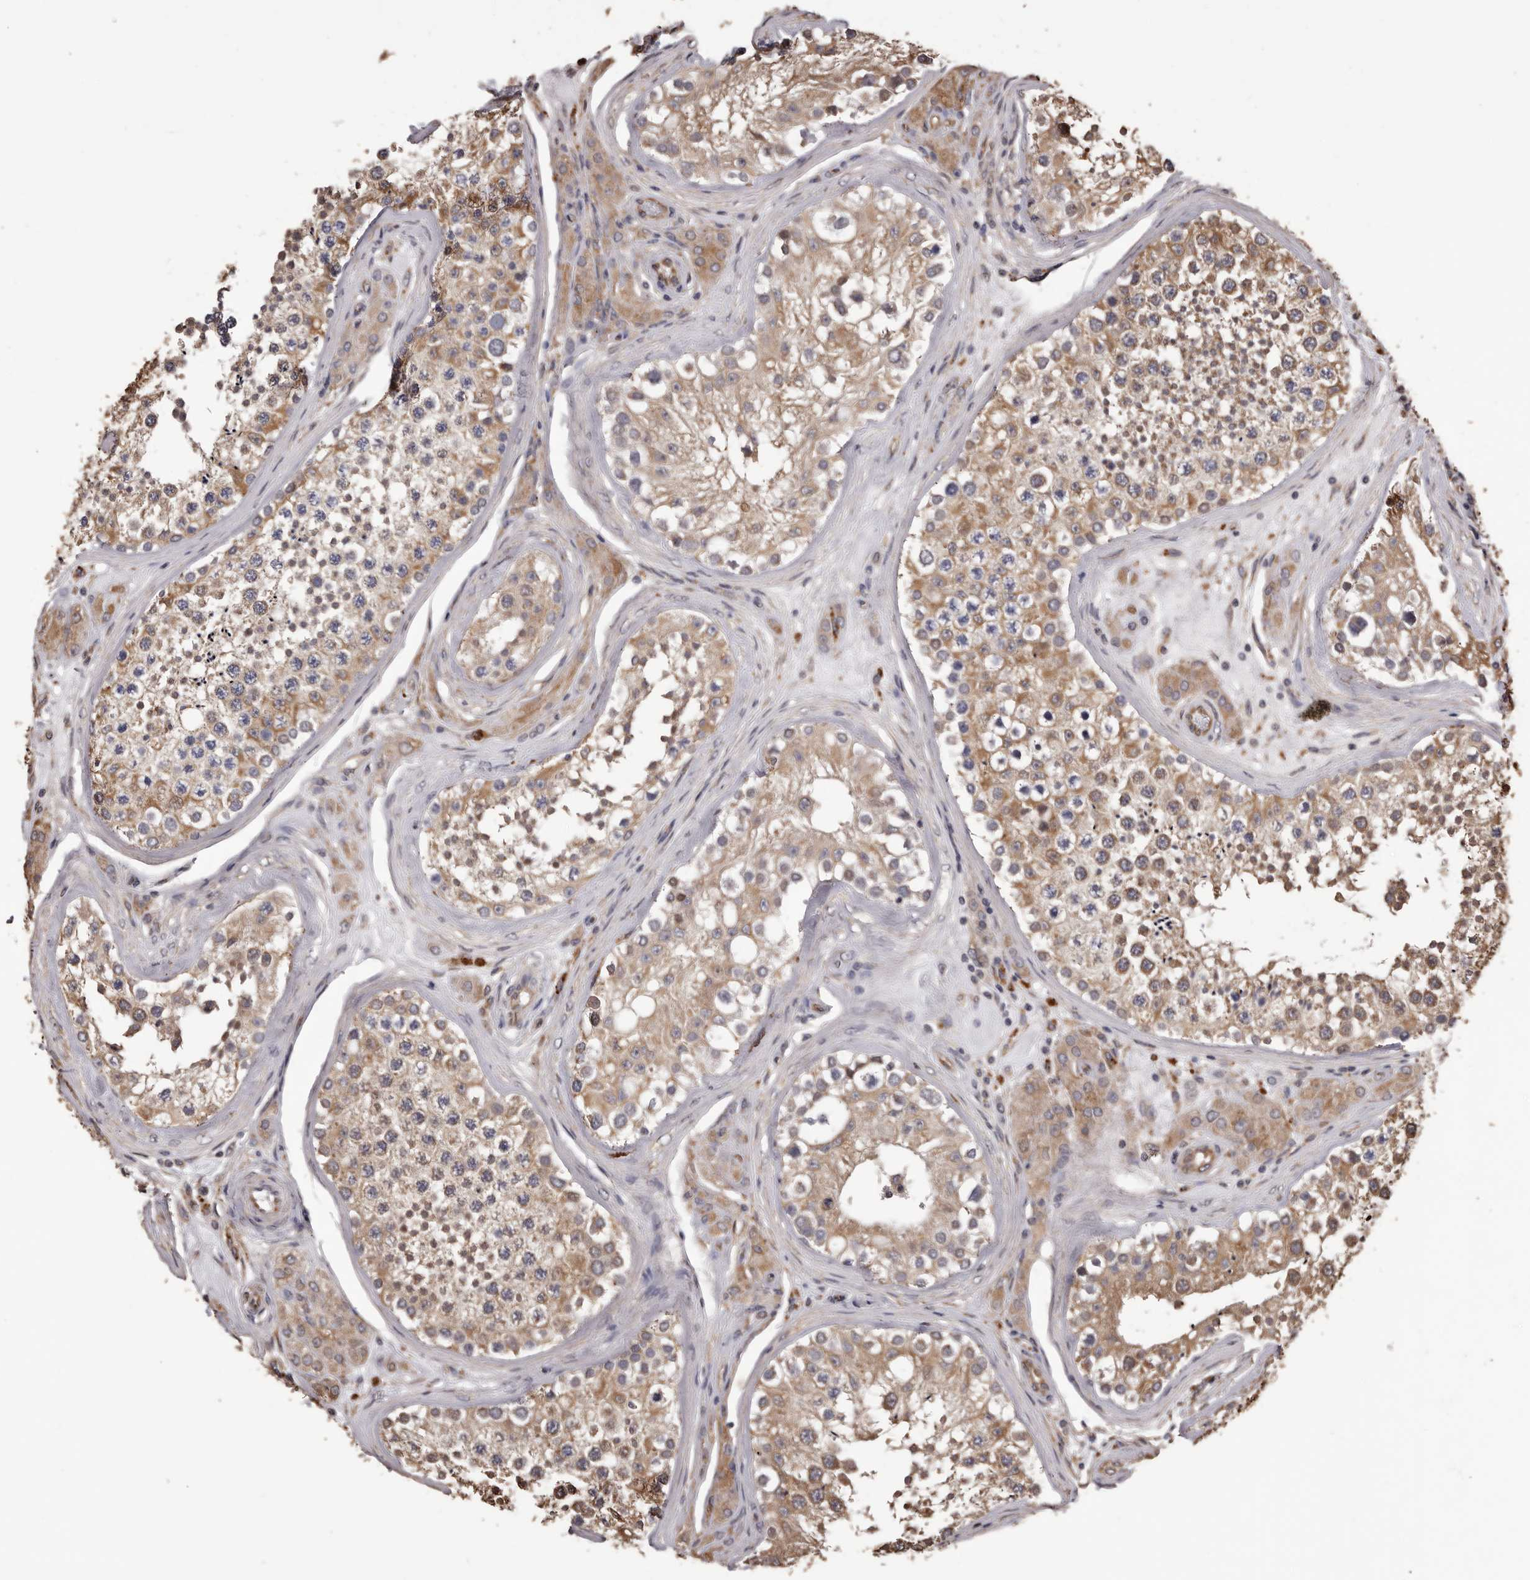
{"staining": {"intensity": "moderate", "quantity": ">75%", "location": "cytoplasmic/membranous"}, "tissue": "testis", "cell_type": "Cells in seminiferous ducts", "image_type": "normal", "snomed": [{"axis": "morphology", "description": "Normal tissue, NOS"}, {"axis": "topography", "description": "Testis"}], "caption": "This histopathology image shows benign testis stained with immunohistochemistry (IHC) to label a protein in brown. The cytoplasmic/membranous of cells in seminiferous ducts show moderate positivity for the protein. Nuclei are counter-stained blue.", "gene": "CEP104", "patient": {"sex": "male", "age": 46}}